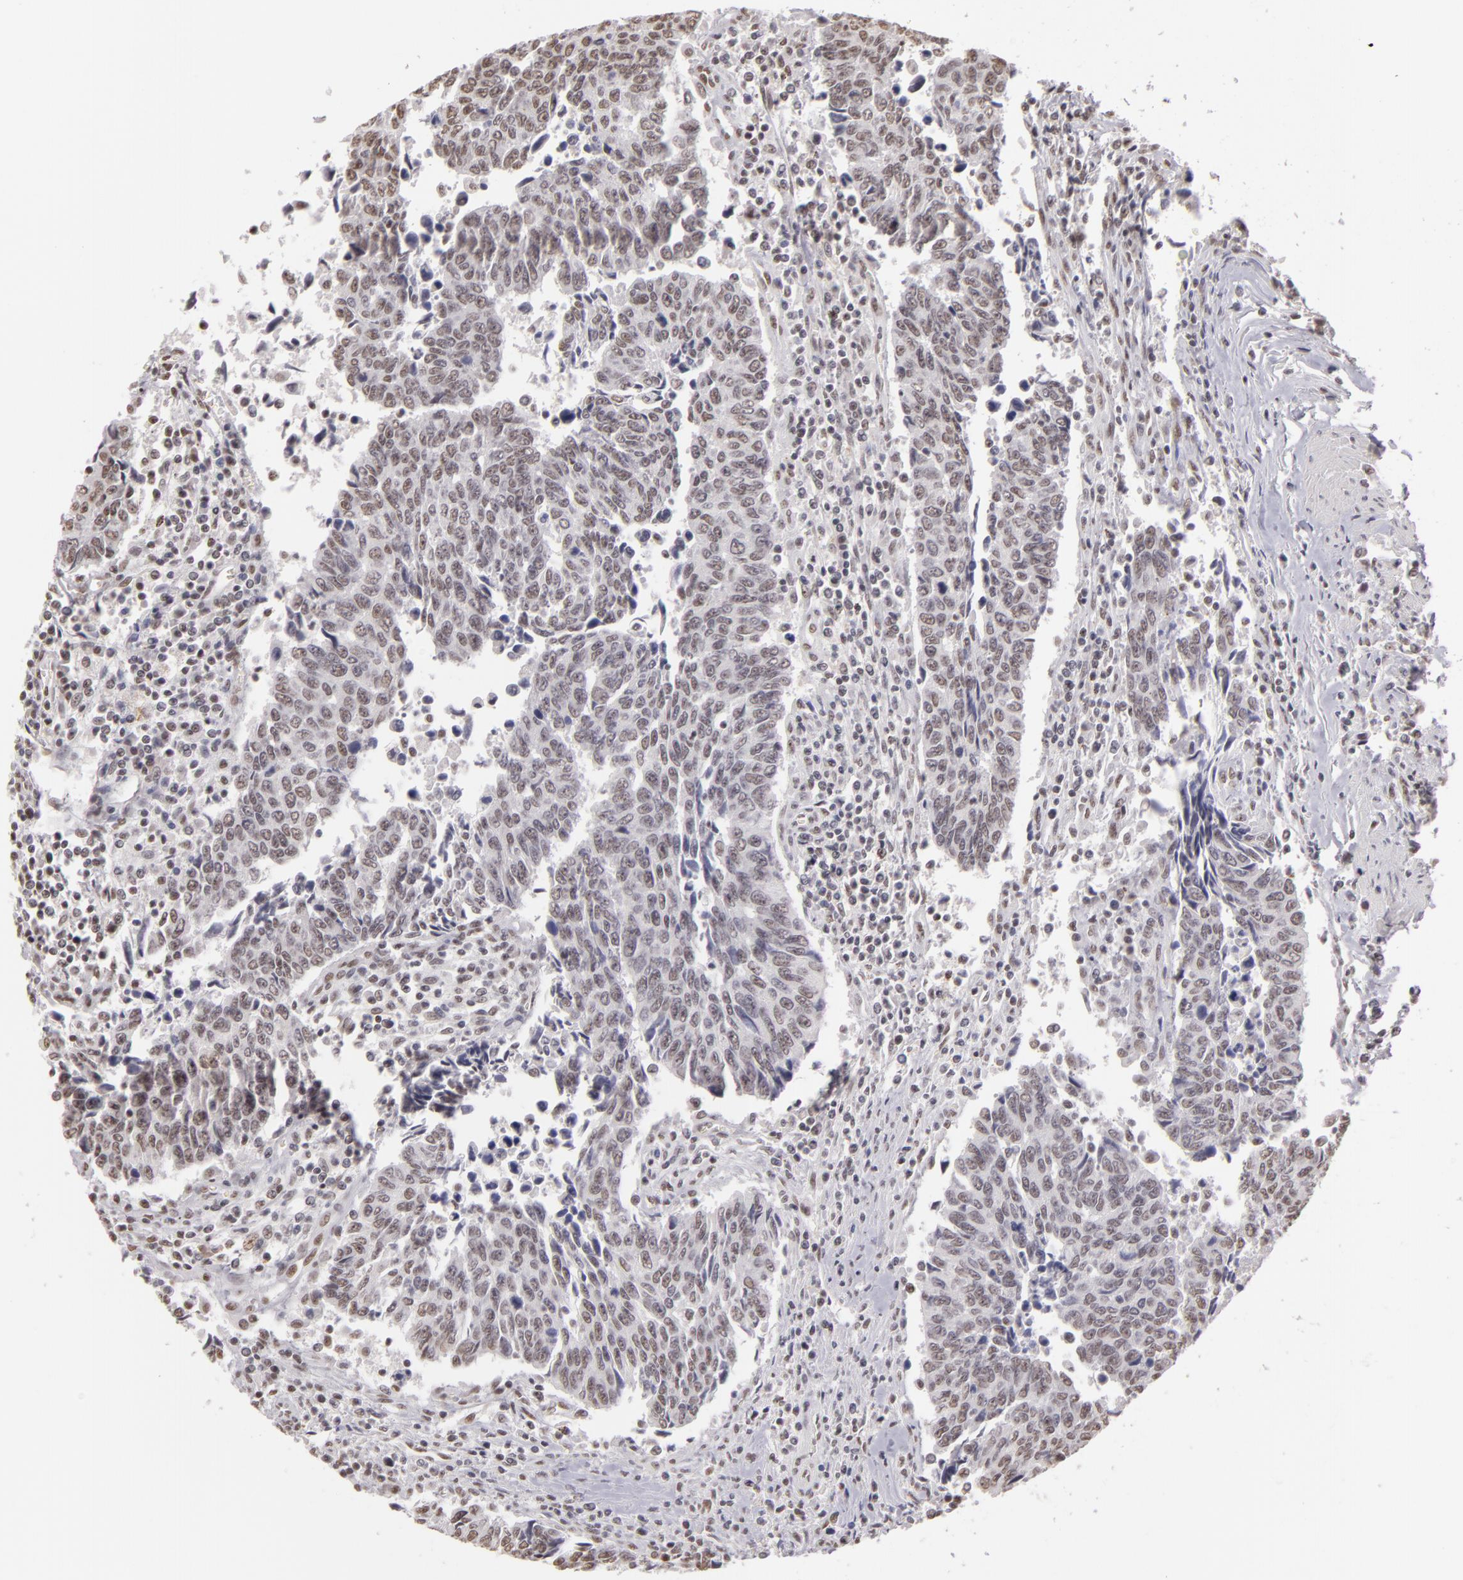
{"staining": {"intensity": "weak", "quantity": "<25%", "location": "nuclear"}, "tissue": "urothelial cancer", "cell_type": "Tumor cells", "image_type": "cancer", "snomed": [{"axis": "morphology", "description": "Urothelial carcinoma, High grade"}, {"axis": "topography", "description": "Urinary bladder"}], "caption": "Urothelial cancer was stained to show a protein in brown. There is no significant positivity in tumor cells. (DAB IHC with hematoxylin counter stain).", "gene": "INTS6", "patient": {"sex": "male", "age": 86}}